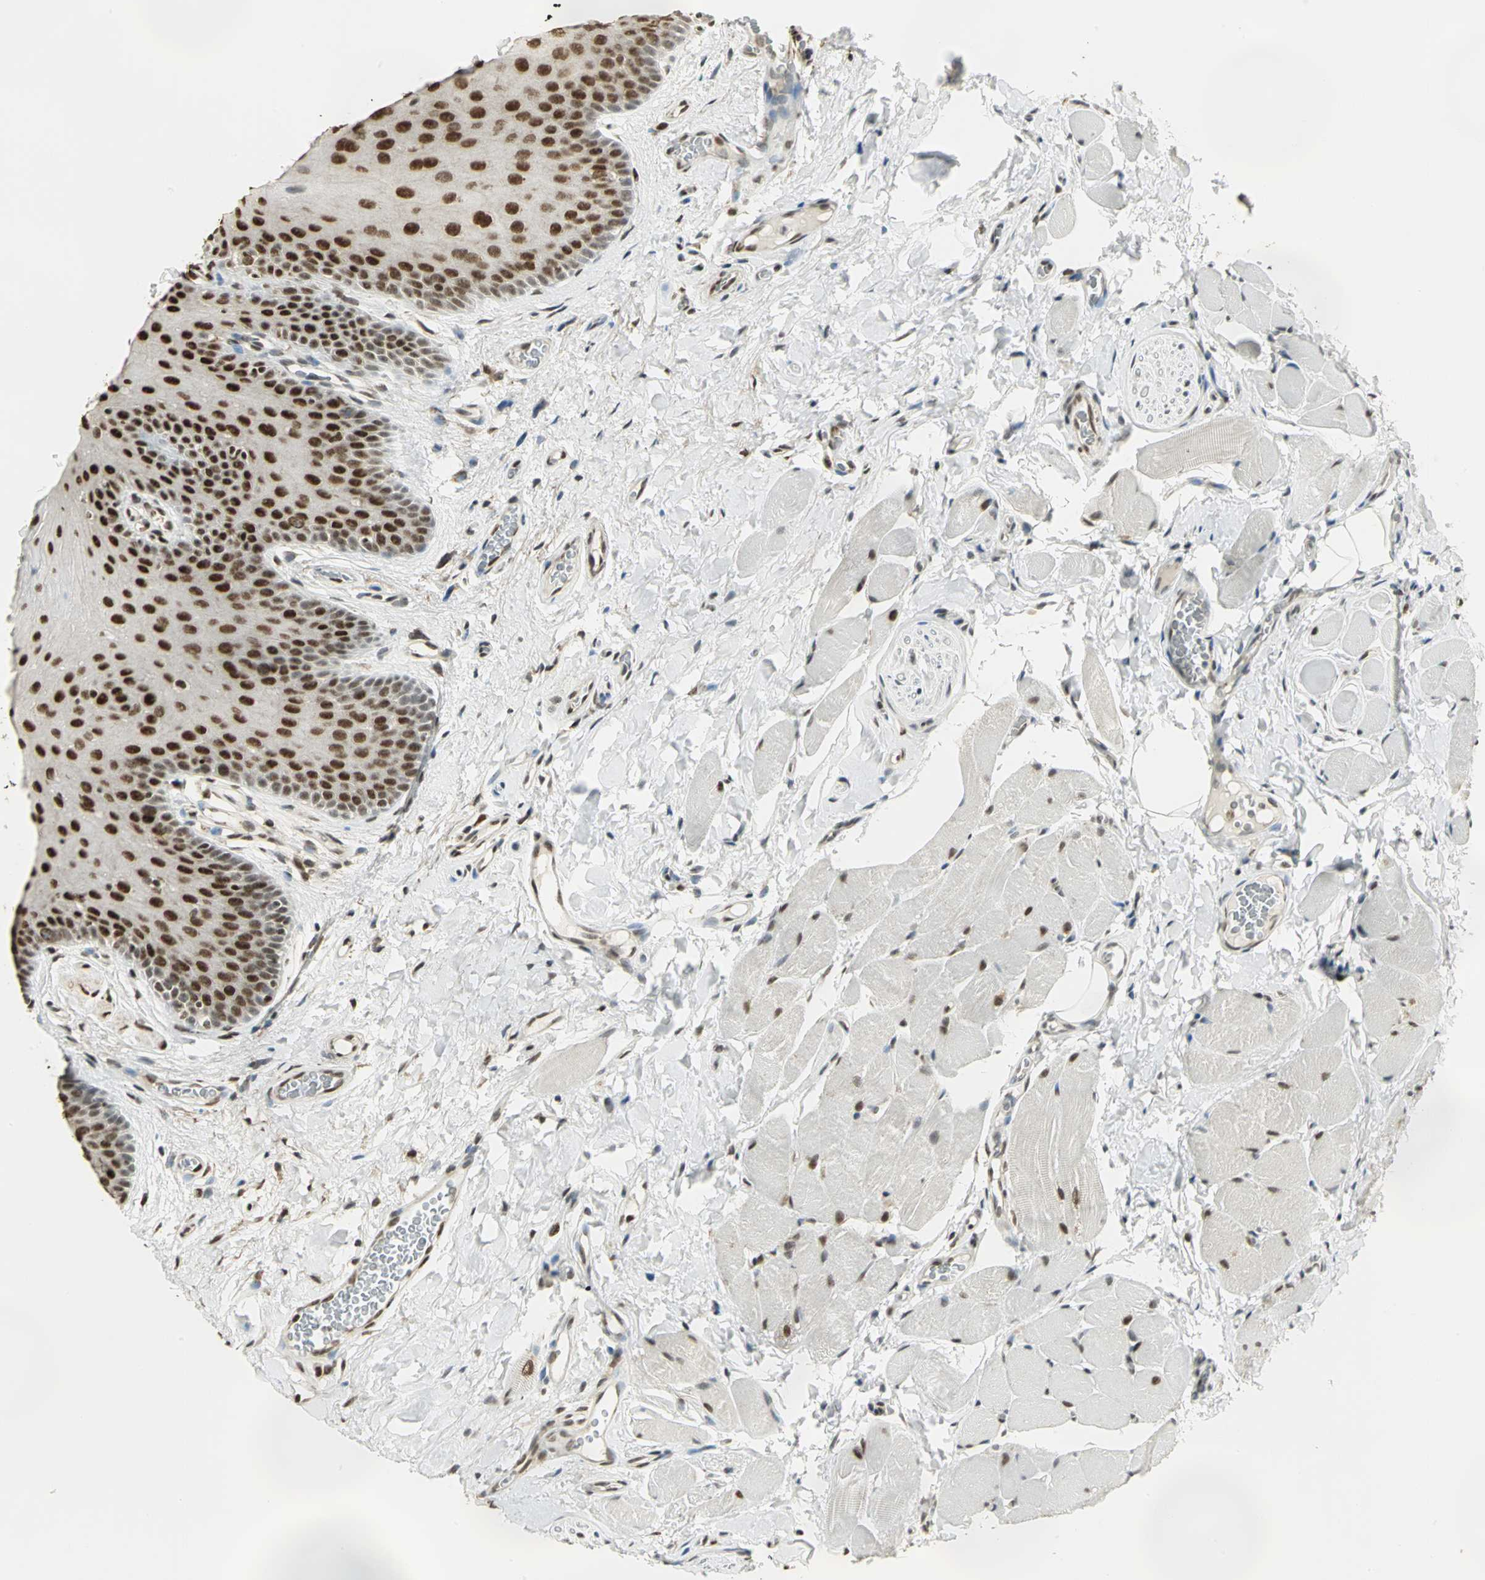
{"staining": {"intensity": "strong", "quantity": ">75%", "location": "nuclear"}, "tissue": "oral mucosa", "cell_type": "Squamous epithelial cells", "image_type": "normal", "snomed": [{"axis": "morphology", "description": "Normal tissue, NOS"}, {"axis": "topography", "description": "Oral tissue"}], "caption": "Oral mucosa stained with immunohistochemistry (IHC) demonstrates strong nuclear expression in approximately >75% of squamous epithelial cells. (DAB IHC, brown staining for protein, blue staining for nuclei).", "gene": "DDX5", "patient": {"sex": "male", "age": 54}}